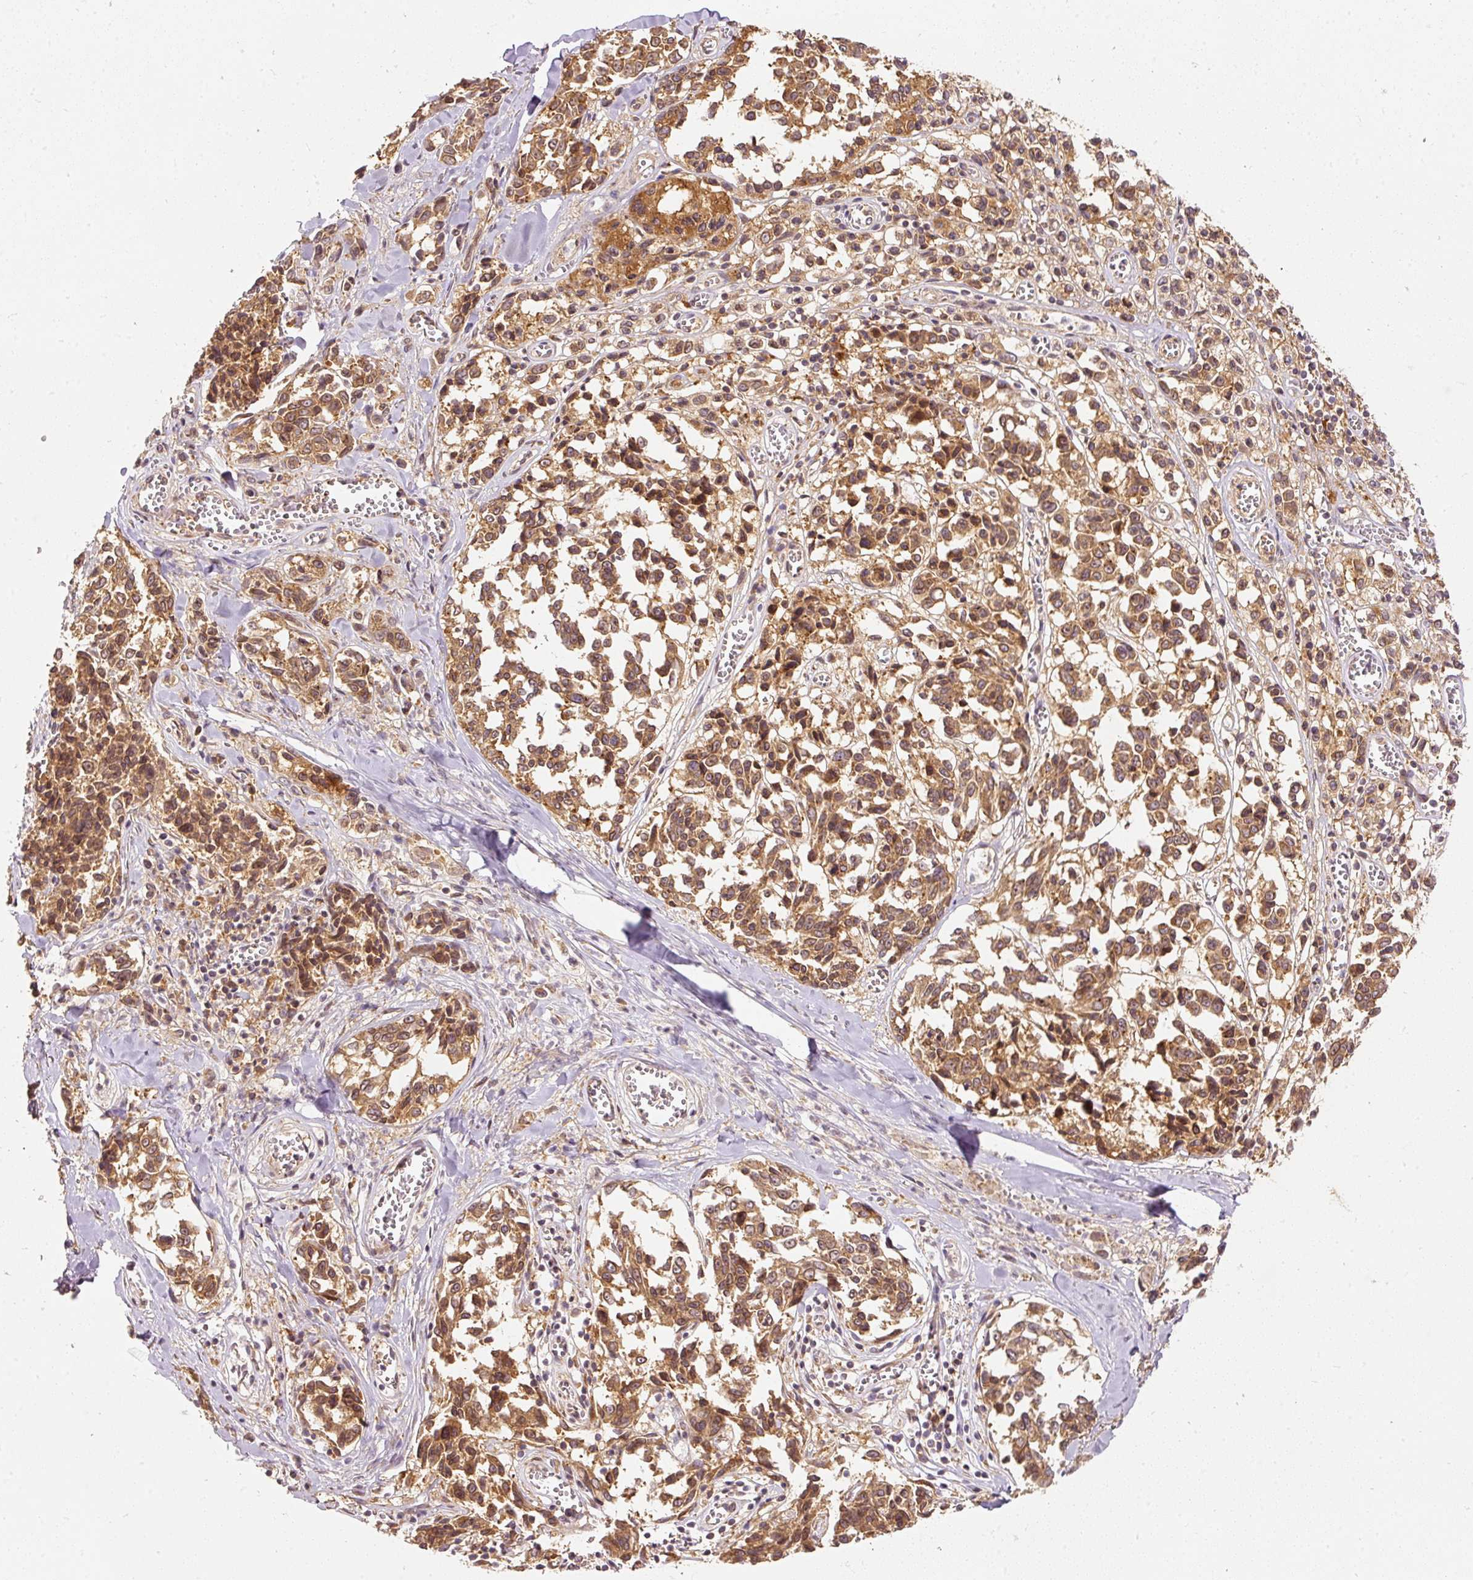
{"staining": {"intensity": "moderate", "quantity": ">75%", "location": "cytoplasmic/membranous"}, "tissue": "melanoma", "cell_type": "Tumor cells", "image_type": "cancer", "snomed": [{"axis": "morphology", "description": "Malignant melanoma, NOS"}, {"axis": "topography", "description": "Skin"}], "caption": "High-magnification brightfield microscopy of melanoma stained with DAB (brown) and counterstained with hematoxylin (blue). tumor cells exhibit moderate cytoplasmic/membranous positivity is identified in approximately>75% of cells.", "gene": "EIF3B", "patient": {"sex": "female", "age": 64}}